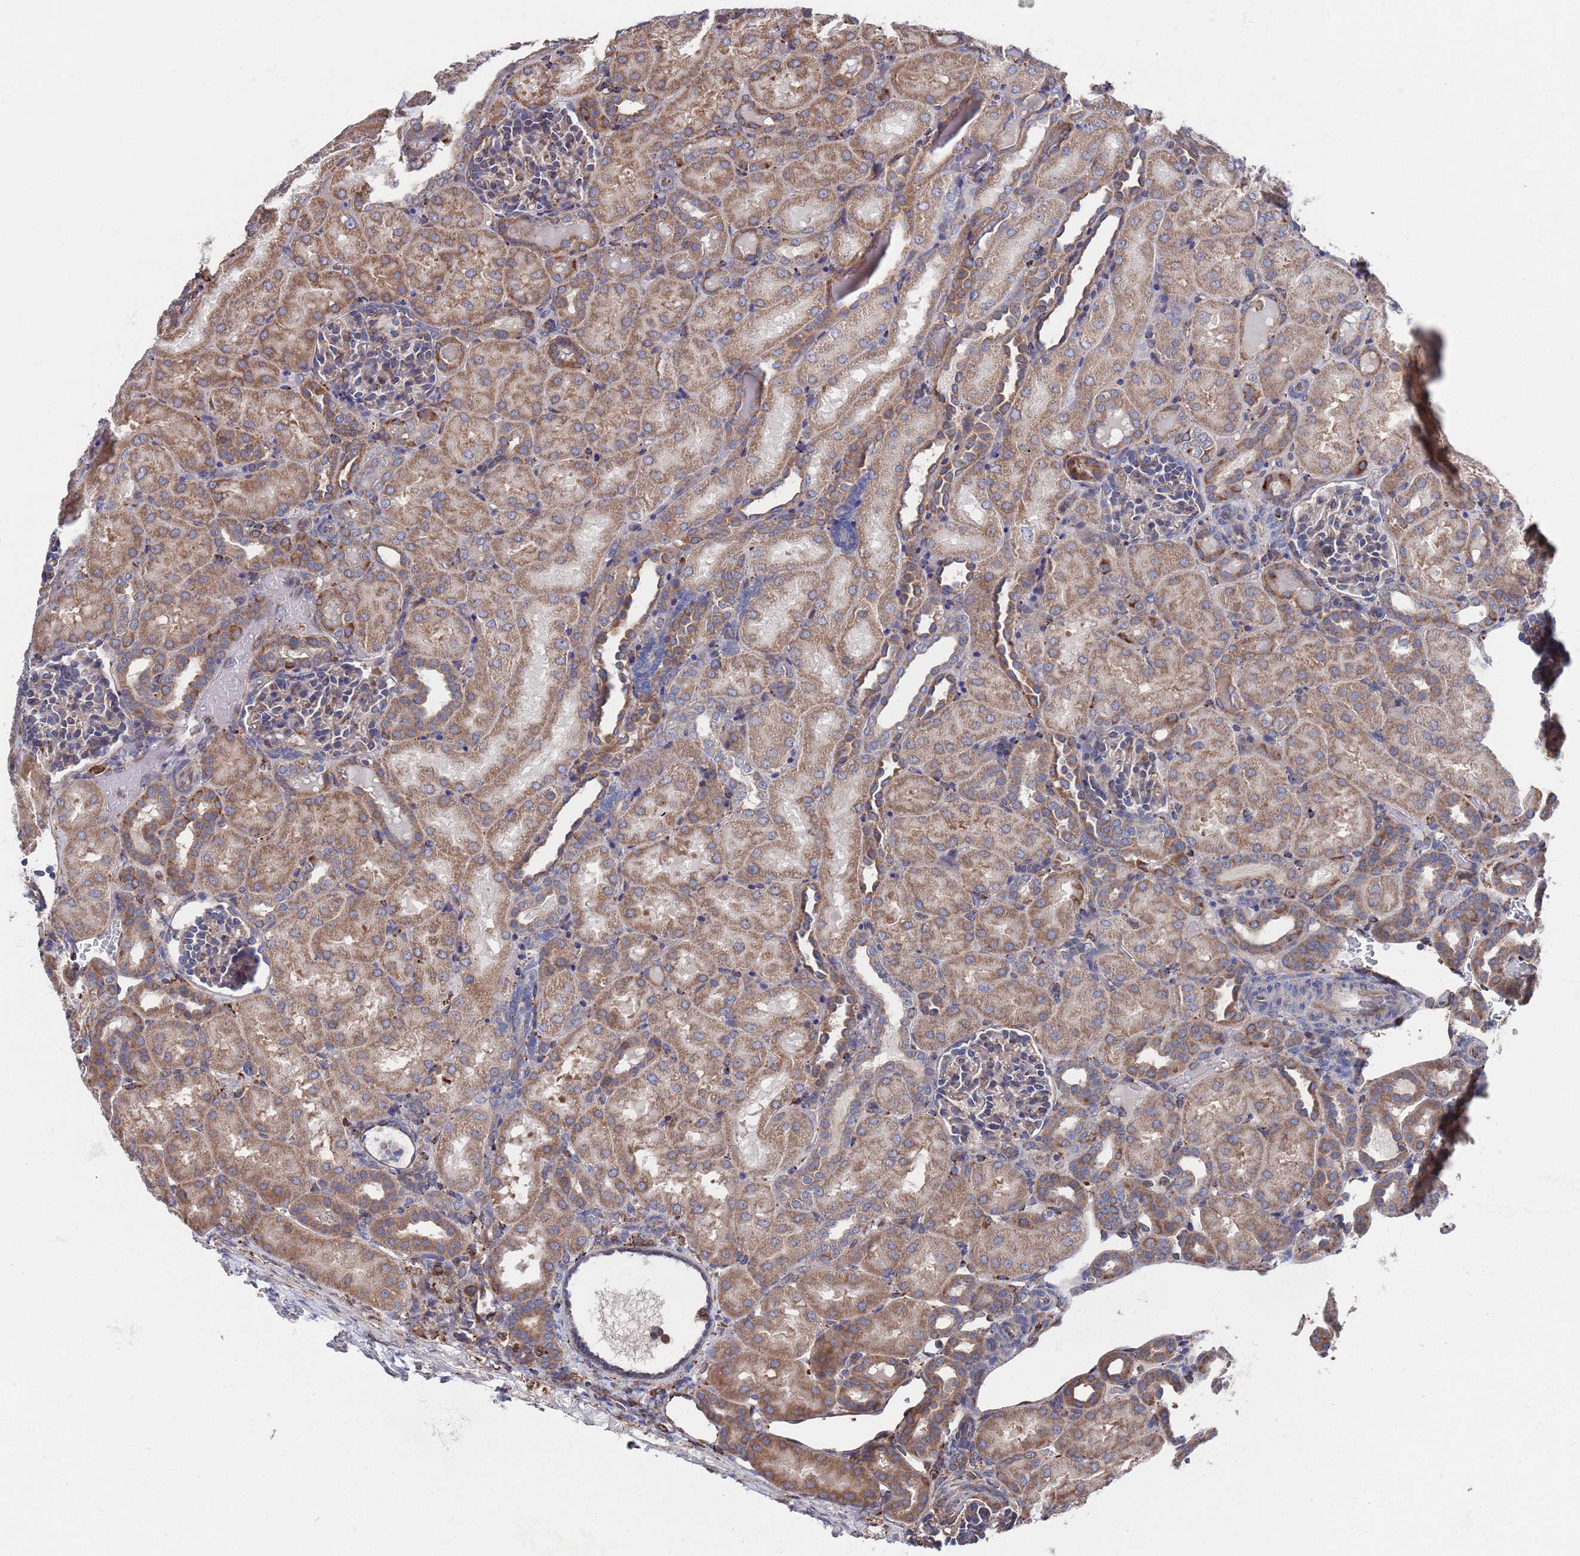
{"staining": {"intensity": "moderate", "quantity": "25%-75%", "location": "cytoplasmic/membranous"}, "tissue": "kidney", "cell_type": "Cells in glomeruli", "image_type": "normal", "snomed": [{"axis": "morphology", "description": "Normal tissue, NOS"}, {"axis": "topography", "description": "Kidney"}], "caption": "This is a micrograph of IHC staining of normal kidney, which shows moderate expression in the cytoplasmic/membranous of cells in glomeruli.", "gene": "GID8", "patient": {"sex": "male", "age": 1}}